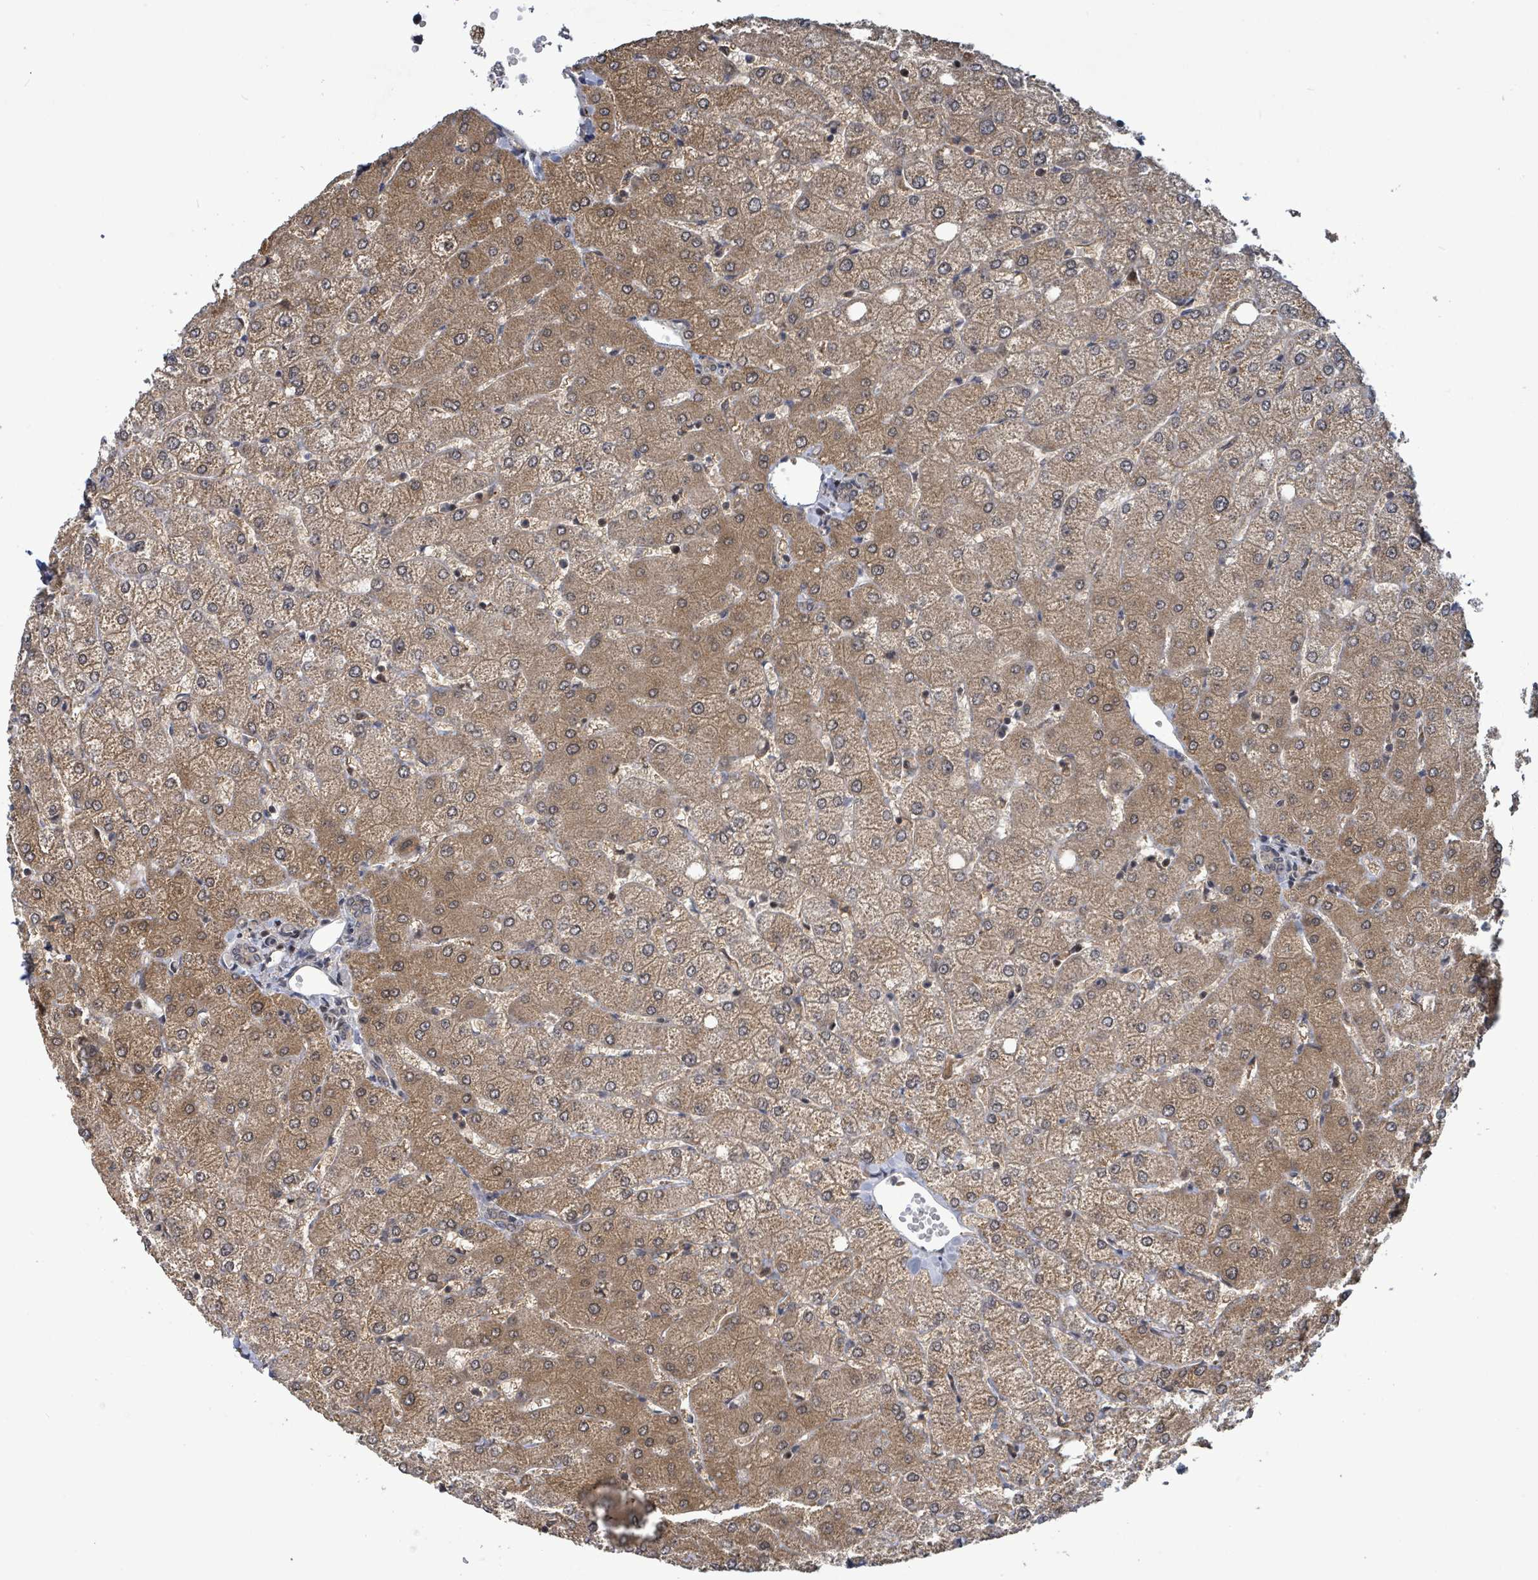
{"staining": {"intensity": "weak", "quantity": "25%-75%", "location": "cytoplasmic/membranous"}, "tissue": "liver", "cell_type": "Cholangiocytes", "image_type": "normal", "snomed": [{"axis": "morphology", "description": "Normal tissue, NOS"}, {"axis": "topography", "description": "Liver"}], "caption": "Weak cytoplasmic/membranous protein staining is seen in approximately 25%-75% of cholangiocytes in liver.", "gene": "FBXO6", "patient": {"sex": "female", "age": 54}}